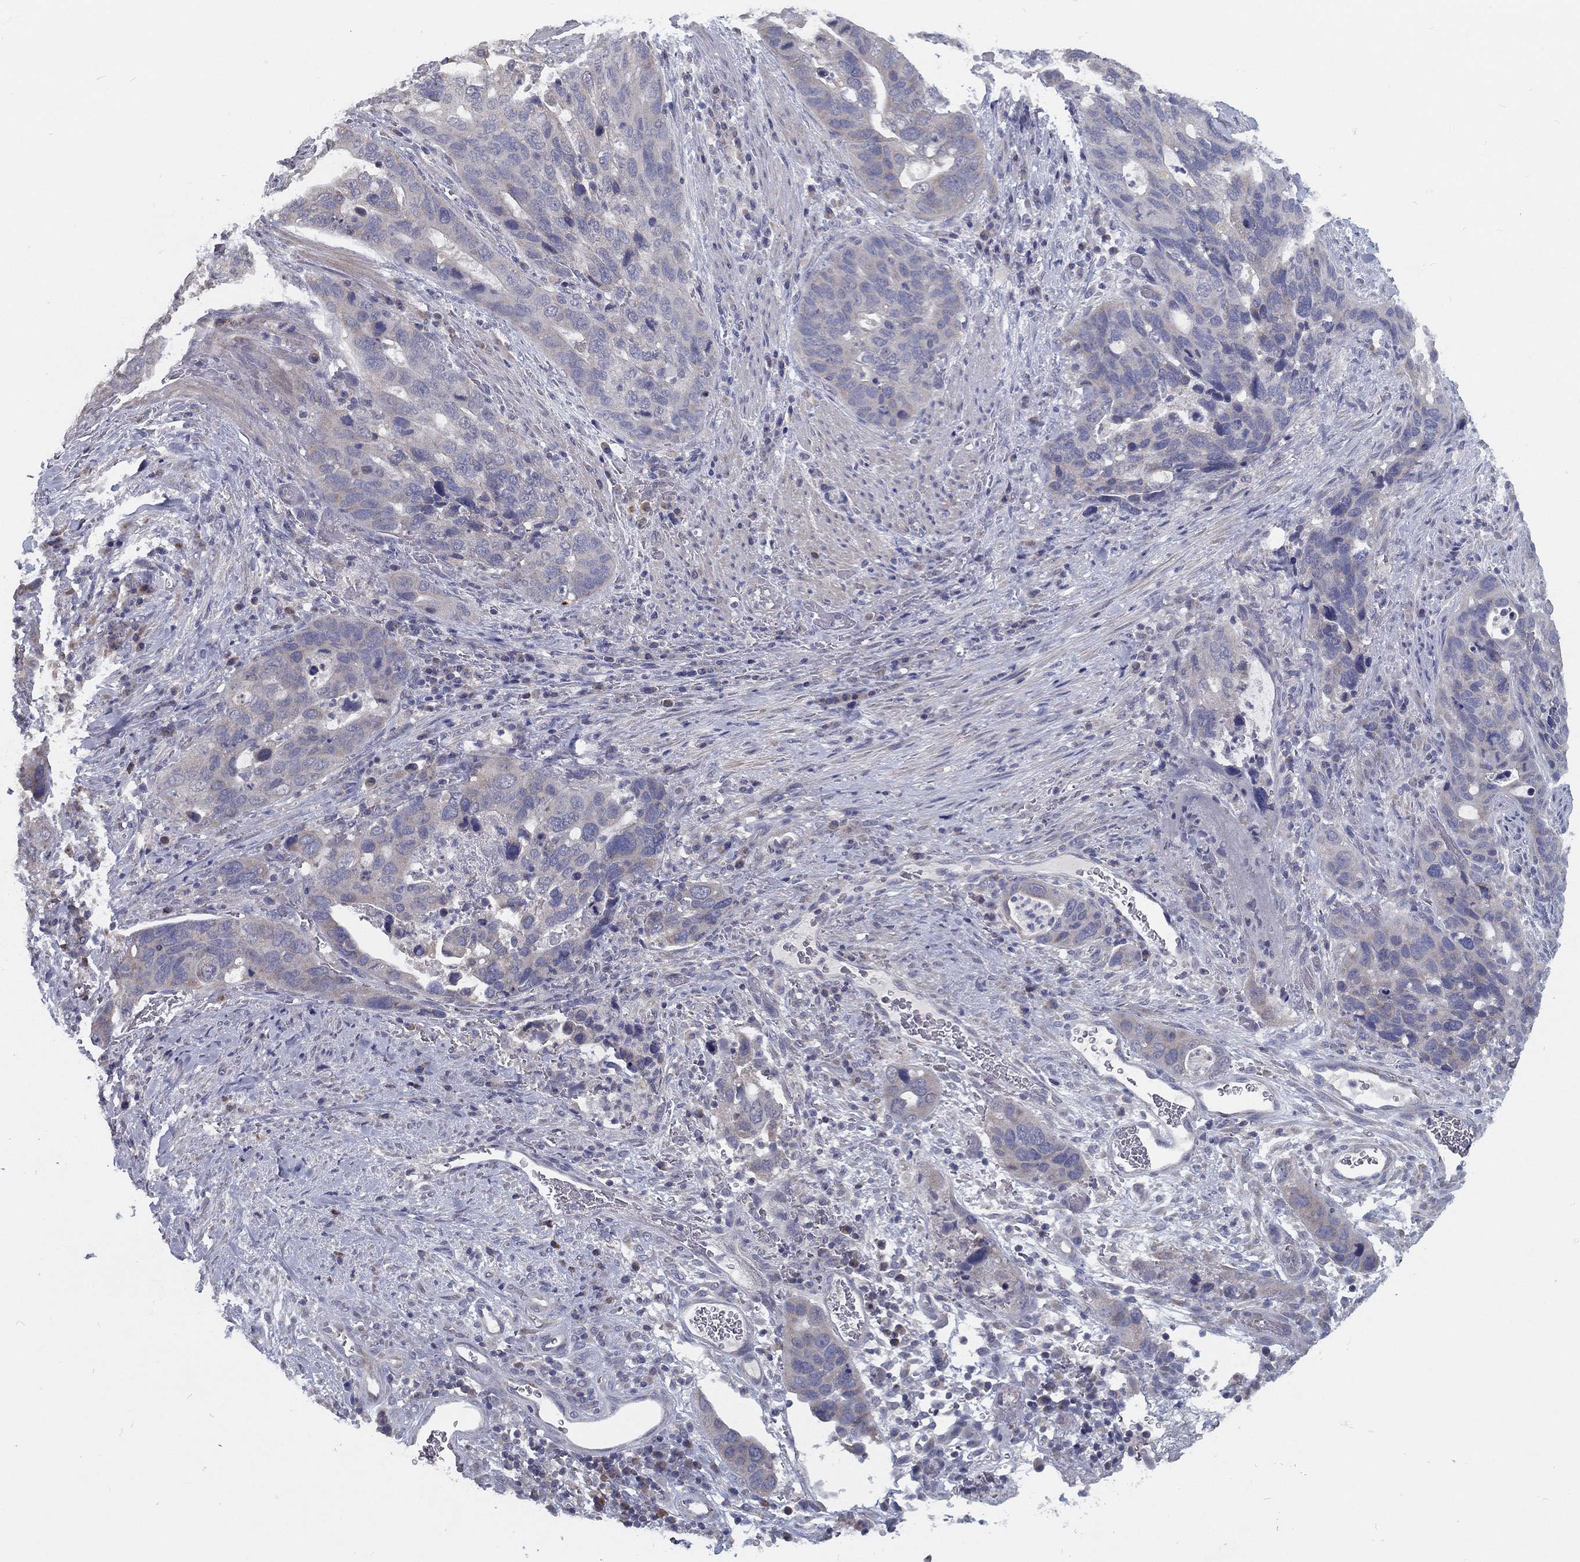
{"staining": {"intensity": "negative", "quantity": "none", "location": "none"}, "tissue": "stomach cancer", "cell_type": "Tumor cells", "image_type": "cancer", "snomed": [{"axis": "morphology", "description": "Adenocarcinoma, NOS"}, {"axis": "topography", "description": "Stomach"}], "caption": "IHC micrograph of neoplastic tissue: stomach cancer (adenocarcinoma) stained with DAB (3,3'-diaminobenzidine) exhibits no significant protein positivity in tumor cells.", "gene": "PCSK1", "patient": {"sex": "male", "age": 54}}